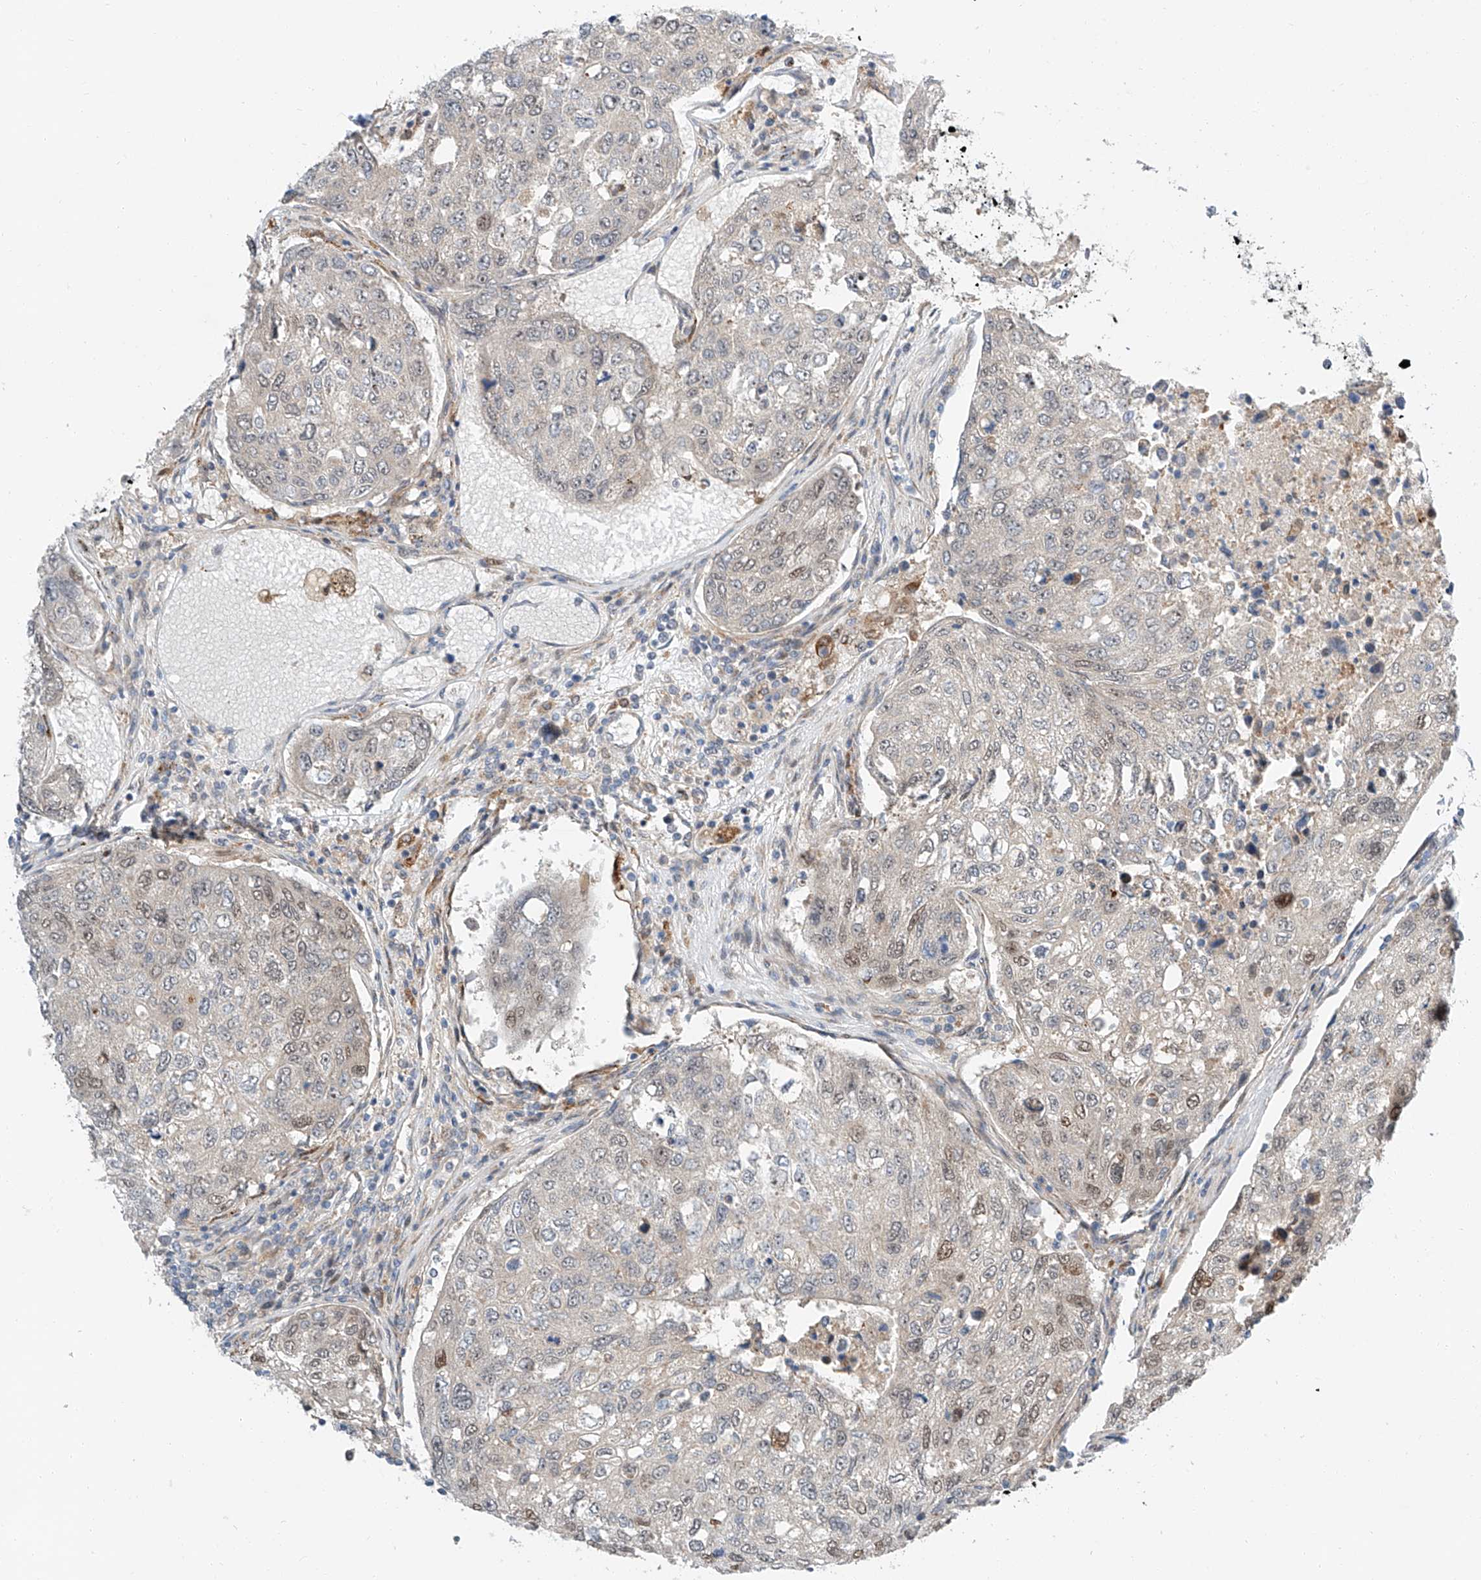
{"staining": {"intensity": "weak", "quantity": "<25%", "location": "nuclear"}, "tissue": "urothelial cancer", "cell_type": "Tumor cells", "image_type": "cancer", "snomed": [{"axis": "morphology", "description": "Urothelial carcinoma, High grade"}, {"axis": "topography", "description": "Lymph node"}, {"axis": "topography", "description": "Urinary bladder"}], "caption": "Immunohistochemical staining of urothelial cancer displays no significant positivity in tumor cells.", "gene": "CLDND1", "patient": {"sex": "male", "age": 51}}